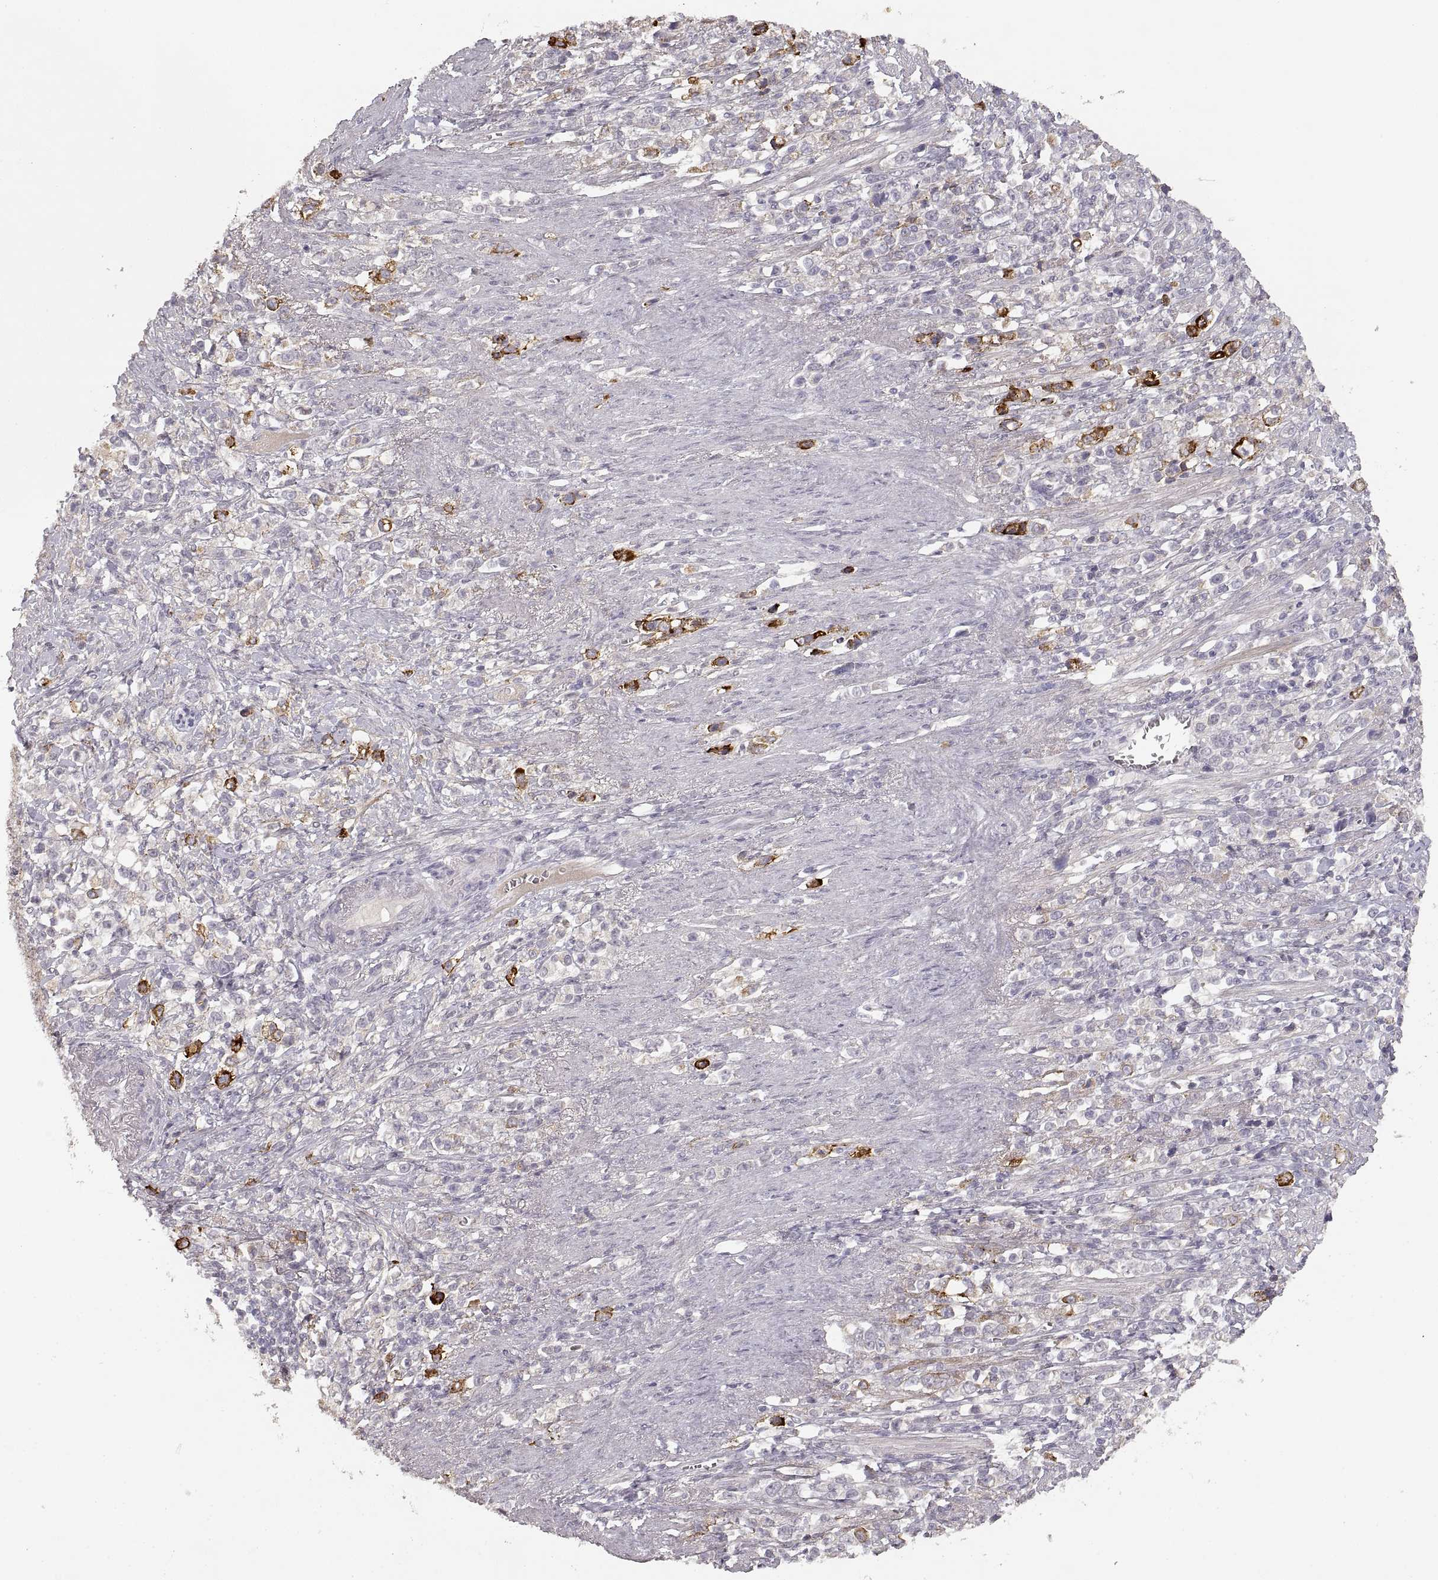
{"staining": {"intensity": "strong", "quantity": "<25%", "location": "cytoplasmic/membranous"}, "tissue": "stomach cancer", "cell_type": "Tumor cells", "image_type": "cancer", "snomed": [{"axis": "morphology", "description": "Adenocarcinoma, NOS"}, {"axis": "topography", "description": "Stomach"}], "caption": "Stomach adenocarcinoma tissue exhibits strong cytoplasmic/membranous positivity in about <25% of tumor cells, visualized by immunohistochemistry. The staining is performed using DAB brown chromogen to label protein expression. The nuclei are counter-stained blue using hematoxylin.", "gene": "LAMC2", "patient": {"sex": "male", "age": 63}}